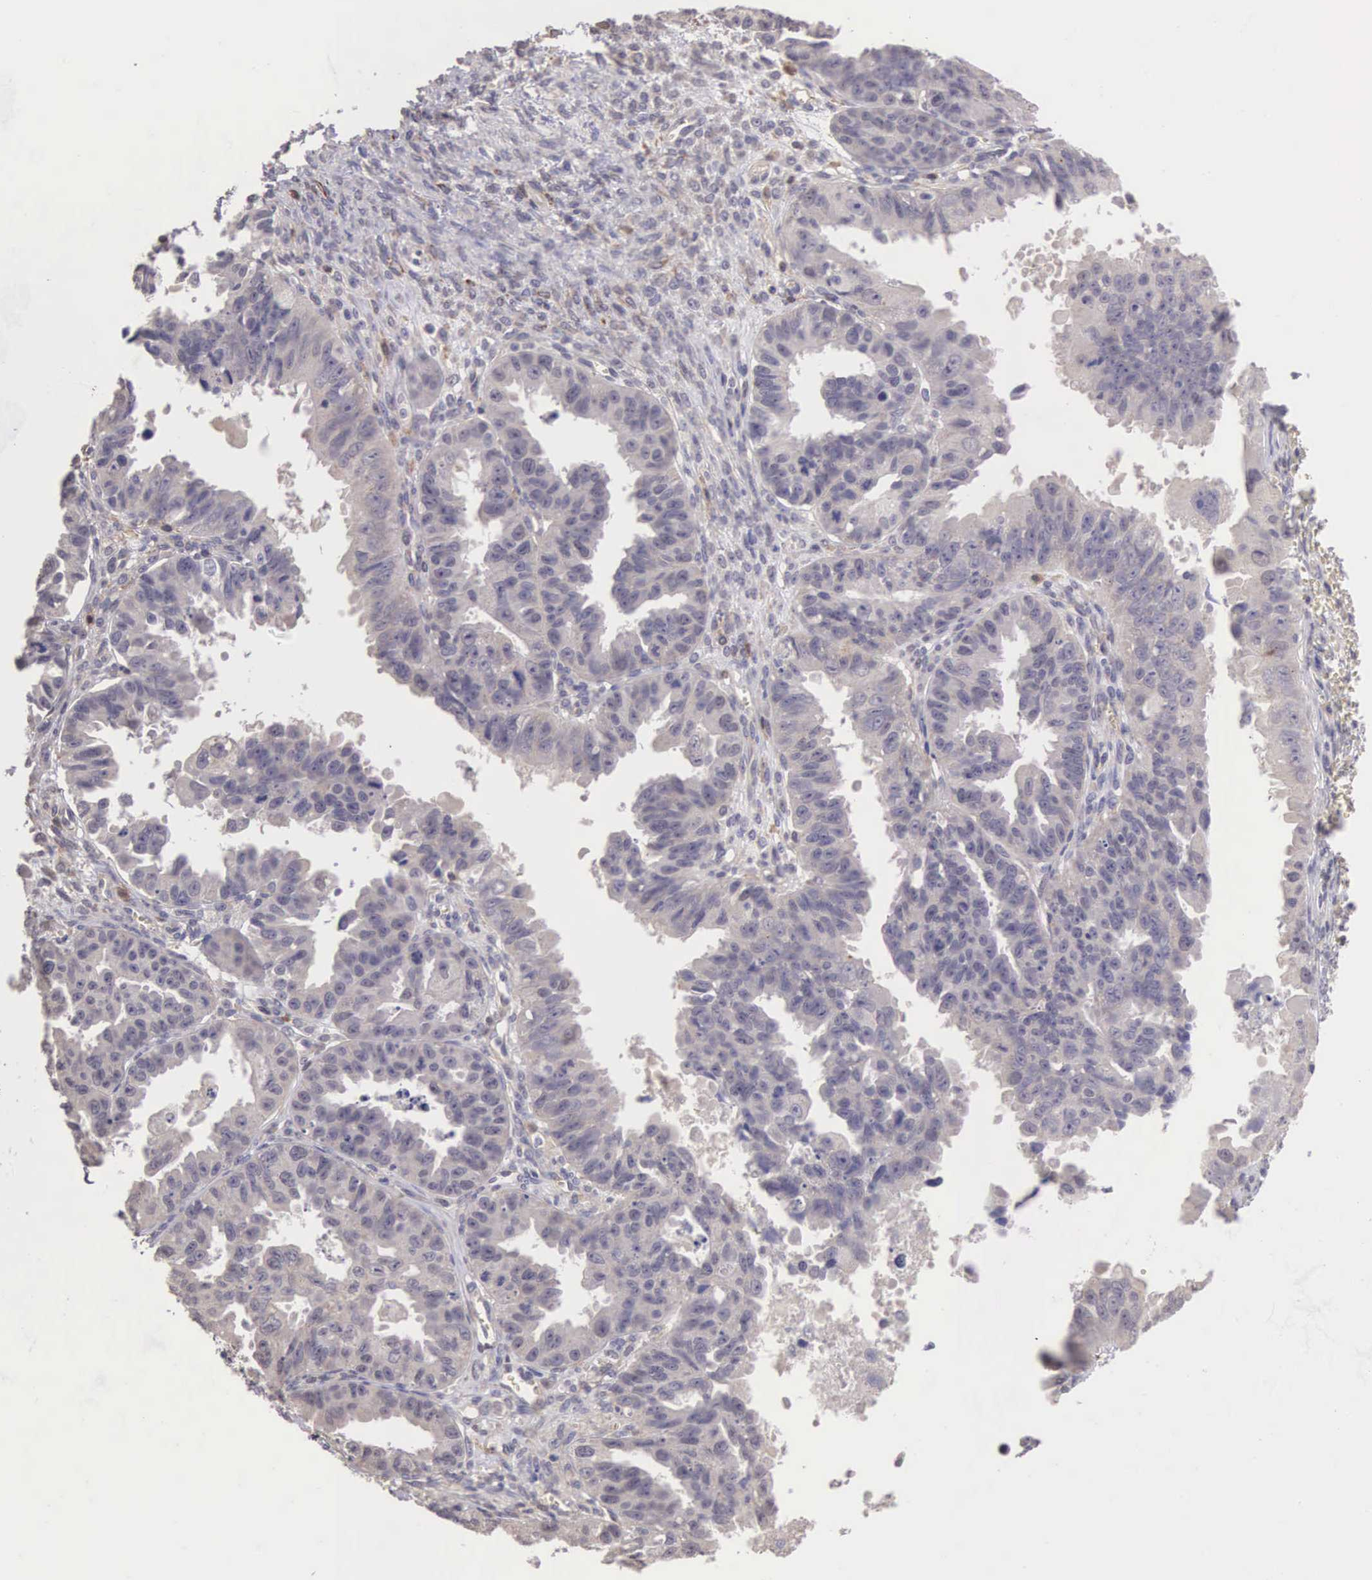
{"staining": {"intensity": "weak", "quantity": "25%-75%", "location": "cytoplasmic/membranous"}, "tissue": "ovarian cancer", "cell_type": "Tumor cells", "image_type": "cancer", "snomed": [{"axis": "morphology", "description": "Carcinoma, endometroid"}, {"axis": "topography", "description": "Ovary"}], "caption": "A photomicrograph of ovarian cancer (endometroid carcinoma) stained for a protein displays weak cytoplasmic/membranous brown staining in tumor cells. (Stains: DAB in brown, nuclei in blue, Microscopy: brightfield microscopy at high magnification).", "gene": "CDC45", "patient": {"sex": "female", "age": 85}}